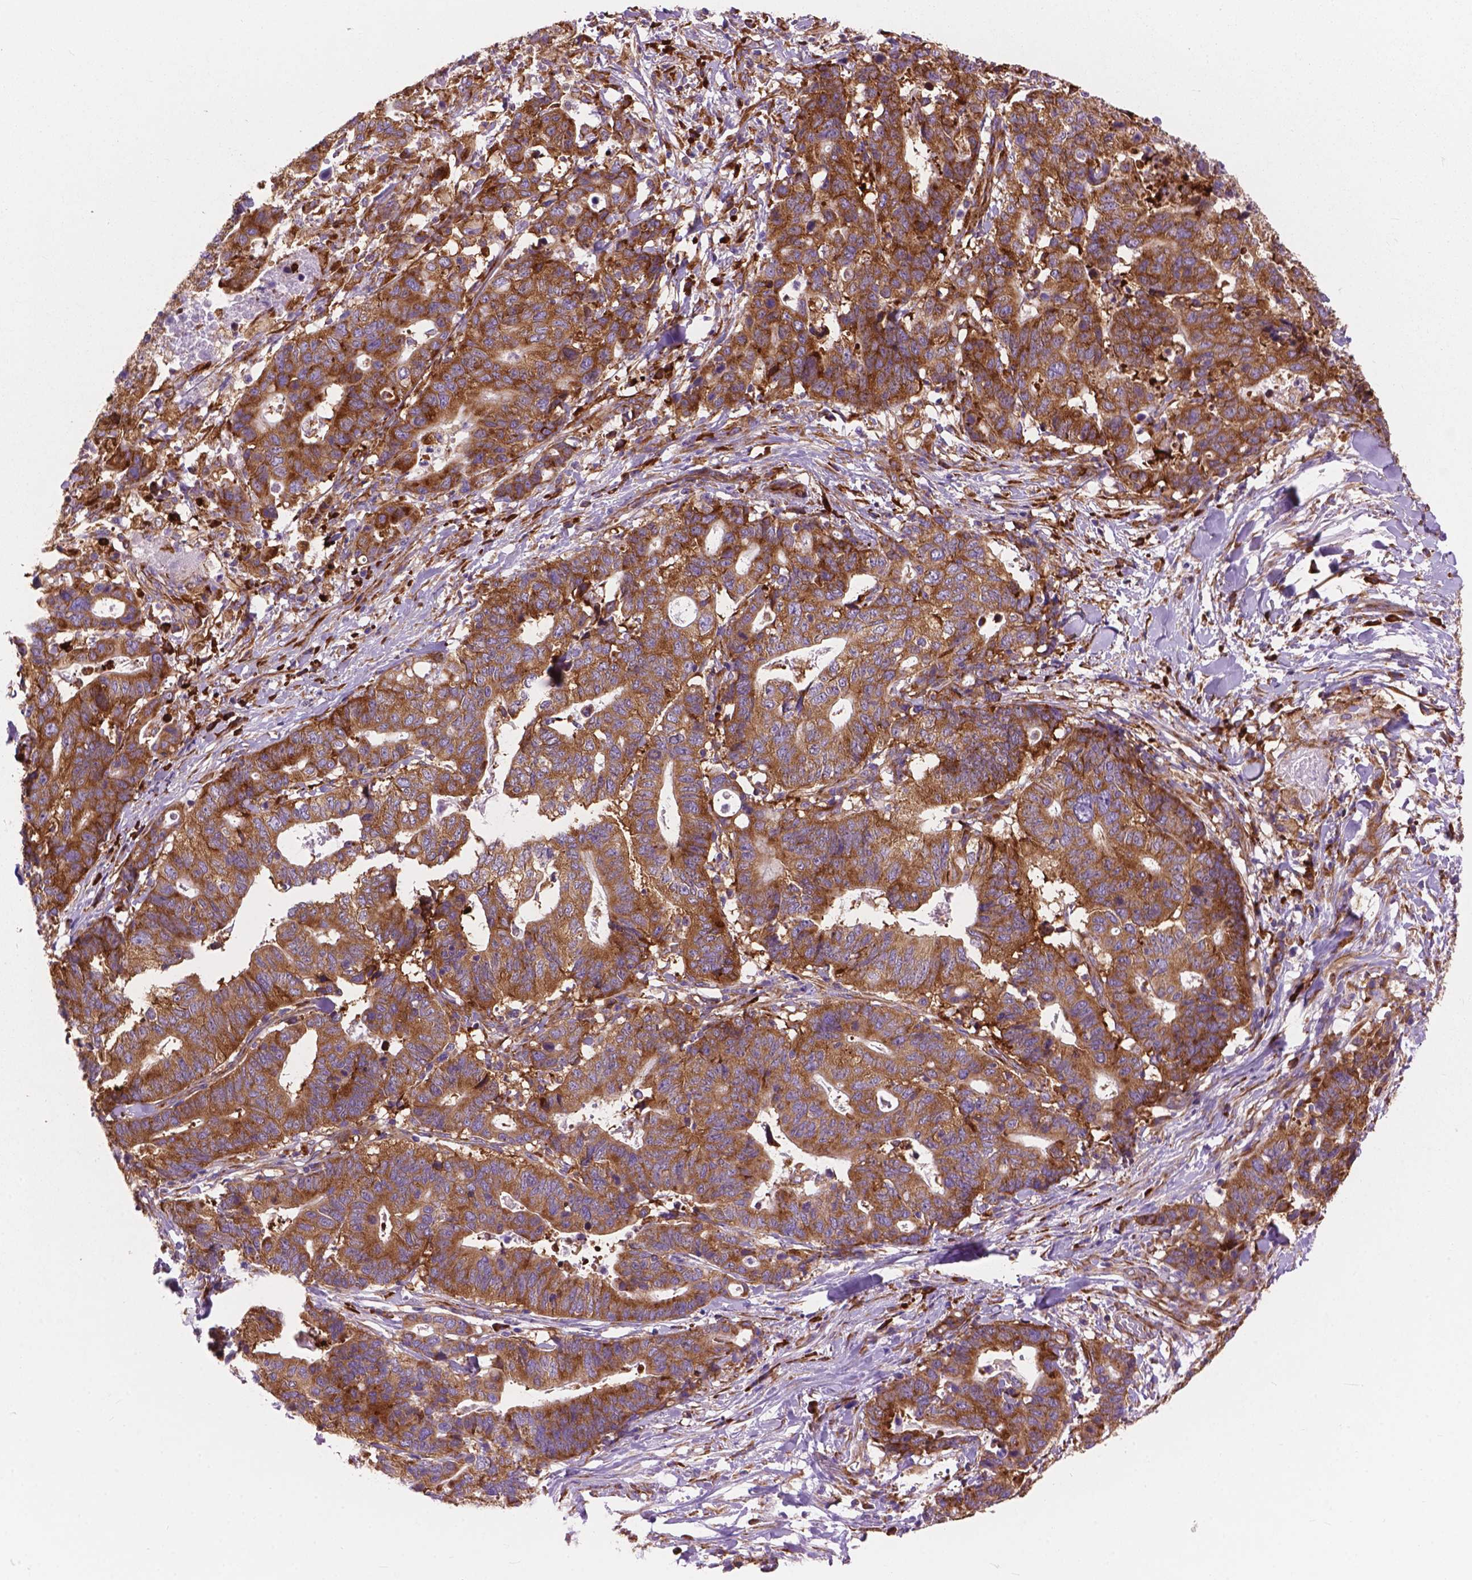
{"staining": {"intensity": "strong", "quantity": ">75%", "location": "cytoplasmic/membranous"}, "tissue": "stomach cancer", "cell_type": "Tumor cells", "image_type": "cancer", "snomed": [{"axis": "morphology", "description": "Adenocarcinoma, NOS"}, {"axis": "topography", "description": "Stomach, upper"}], "caption": "This histopathology image shows immunohistochemistry (IHC) staining of adenocarcinoma (stomach), with high strong cytoplasmic/membranous positivity in approximately >75% of tumor cells.", "gene": "RPL37A", "patient": {"sex": "female", "age": 67}}